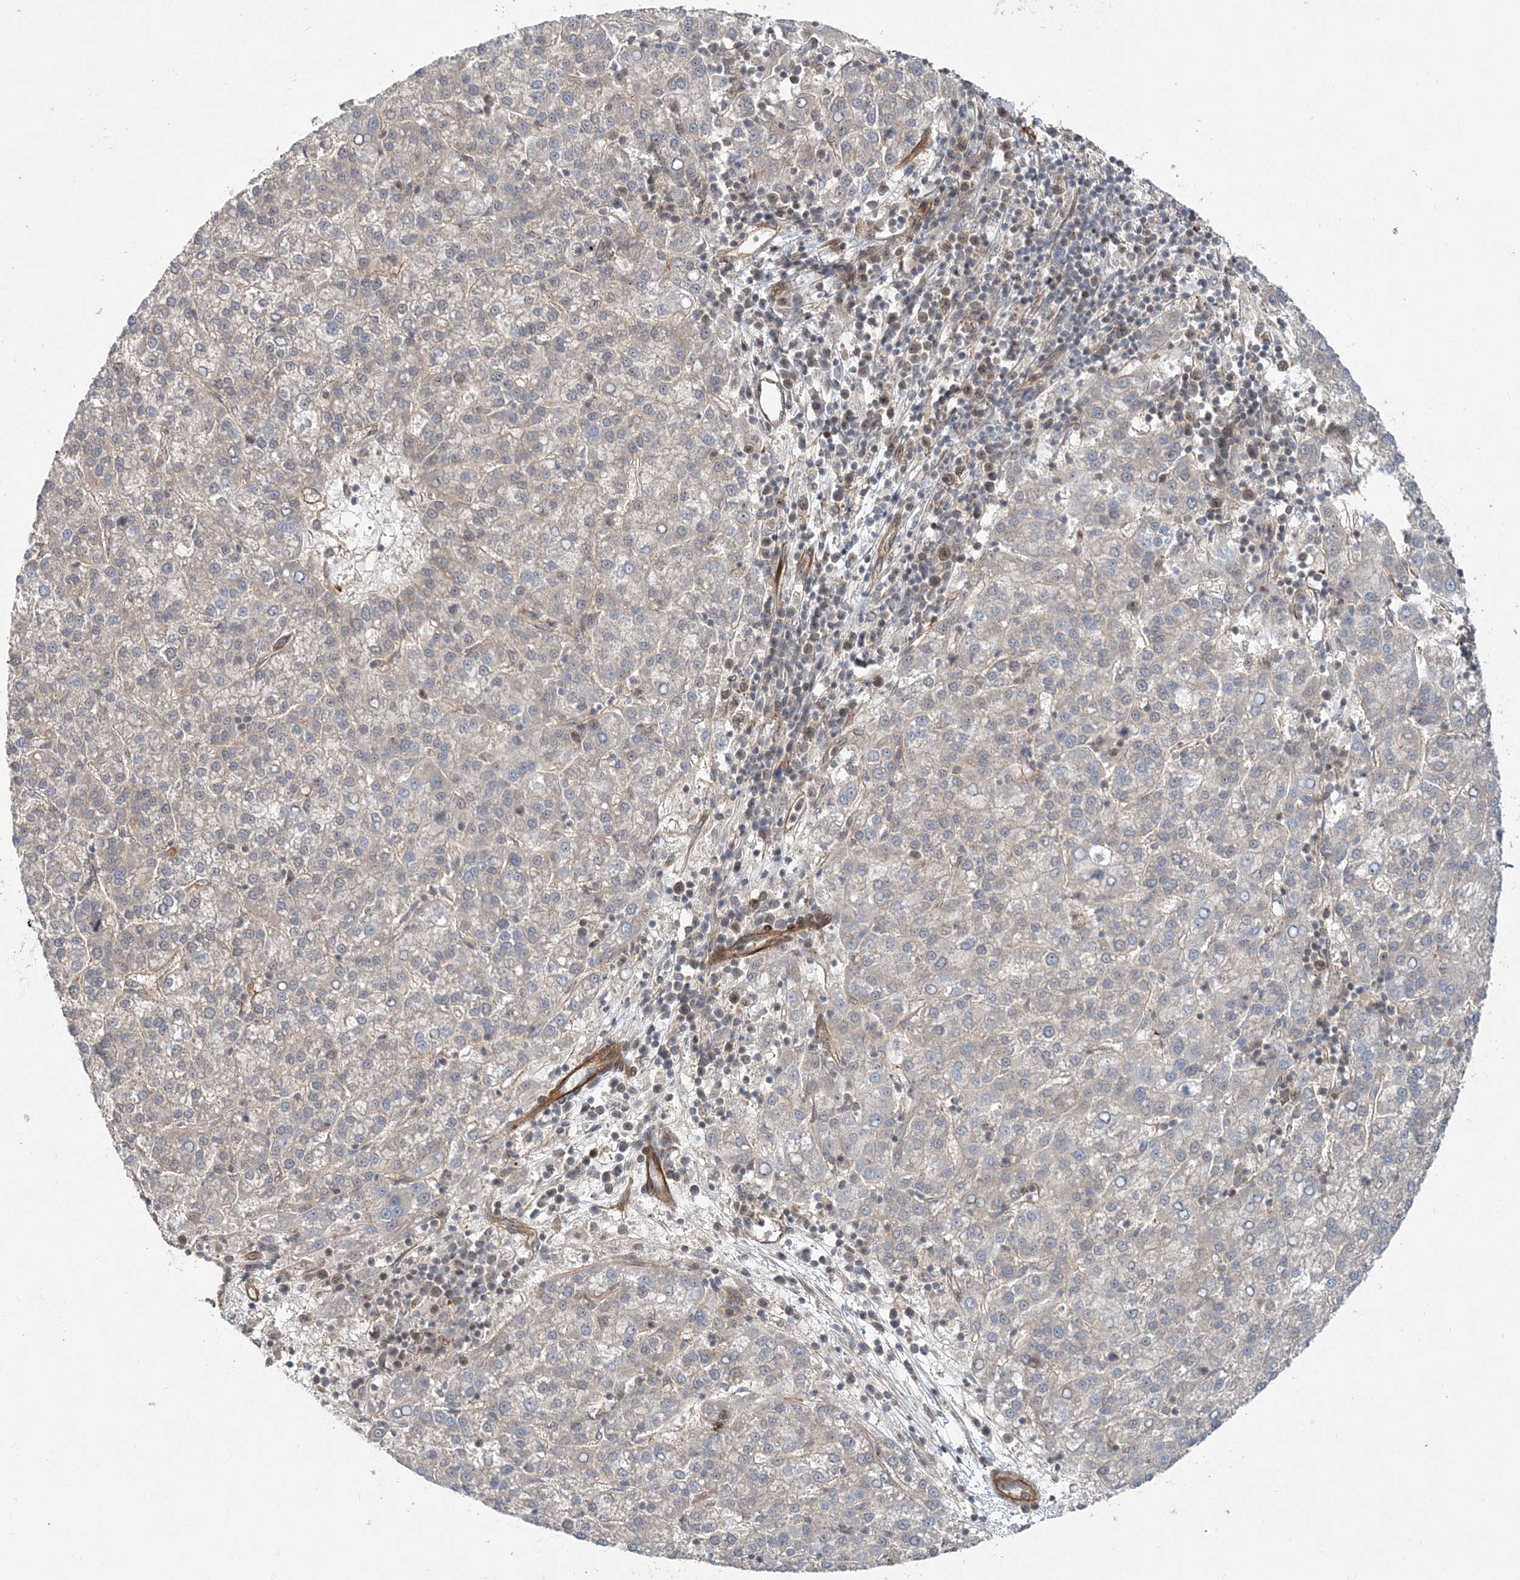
{"staining": {"intensity": "negative", "quantity": "none", "location": "none"}, "tissue": "liver cancer", "cell_type": "Tumor cells", "image_type": "cancer", "snomed": [{"axis": "morphology", "description": "Carcinoma, Hepatocellular, NOS"}, {"axis": "topography", "description": "Liver"}], "caption": "Immunohistochemistry (IHC) photomicrograph of neoplastic tissue: human liver cancer (hepatocellular carcinoma) stained with DAB (3,3'-diaminobenzidine) reveals no significant protein positivity in tumor cells.", "gene": "GEMIN5", "patient": {"sex": "female", "age": 58}}